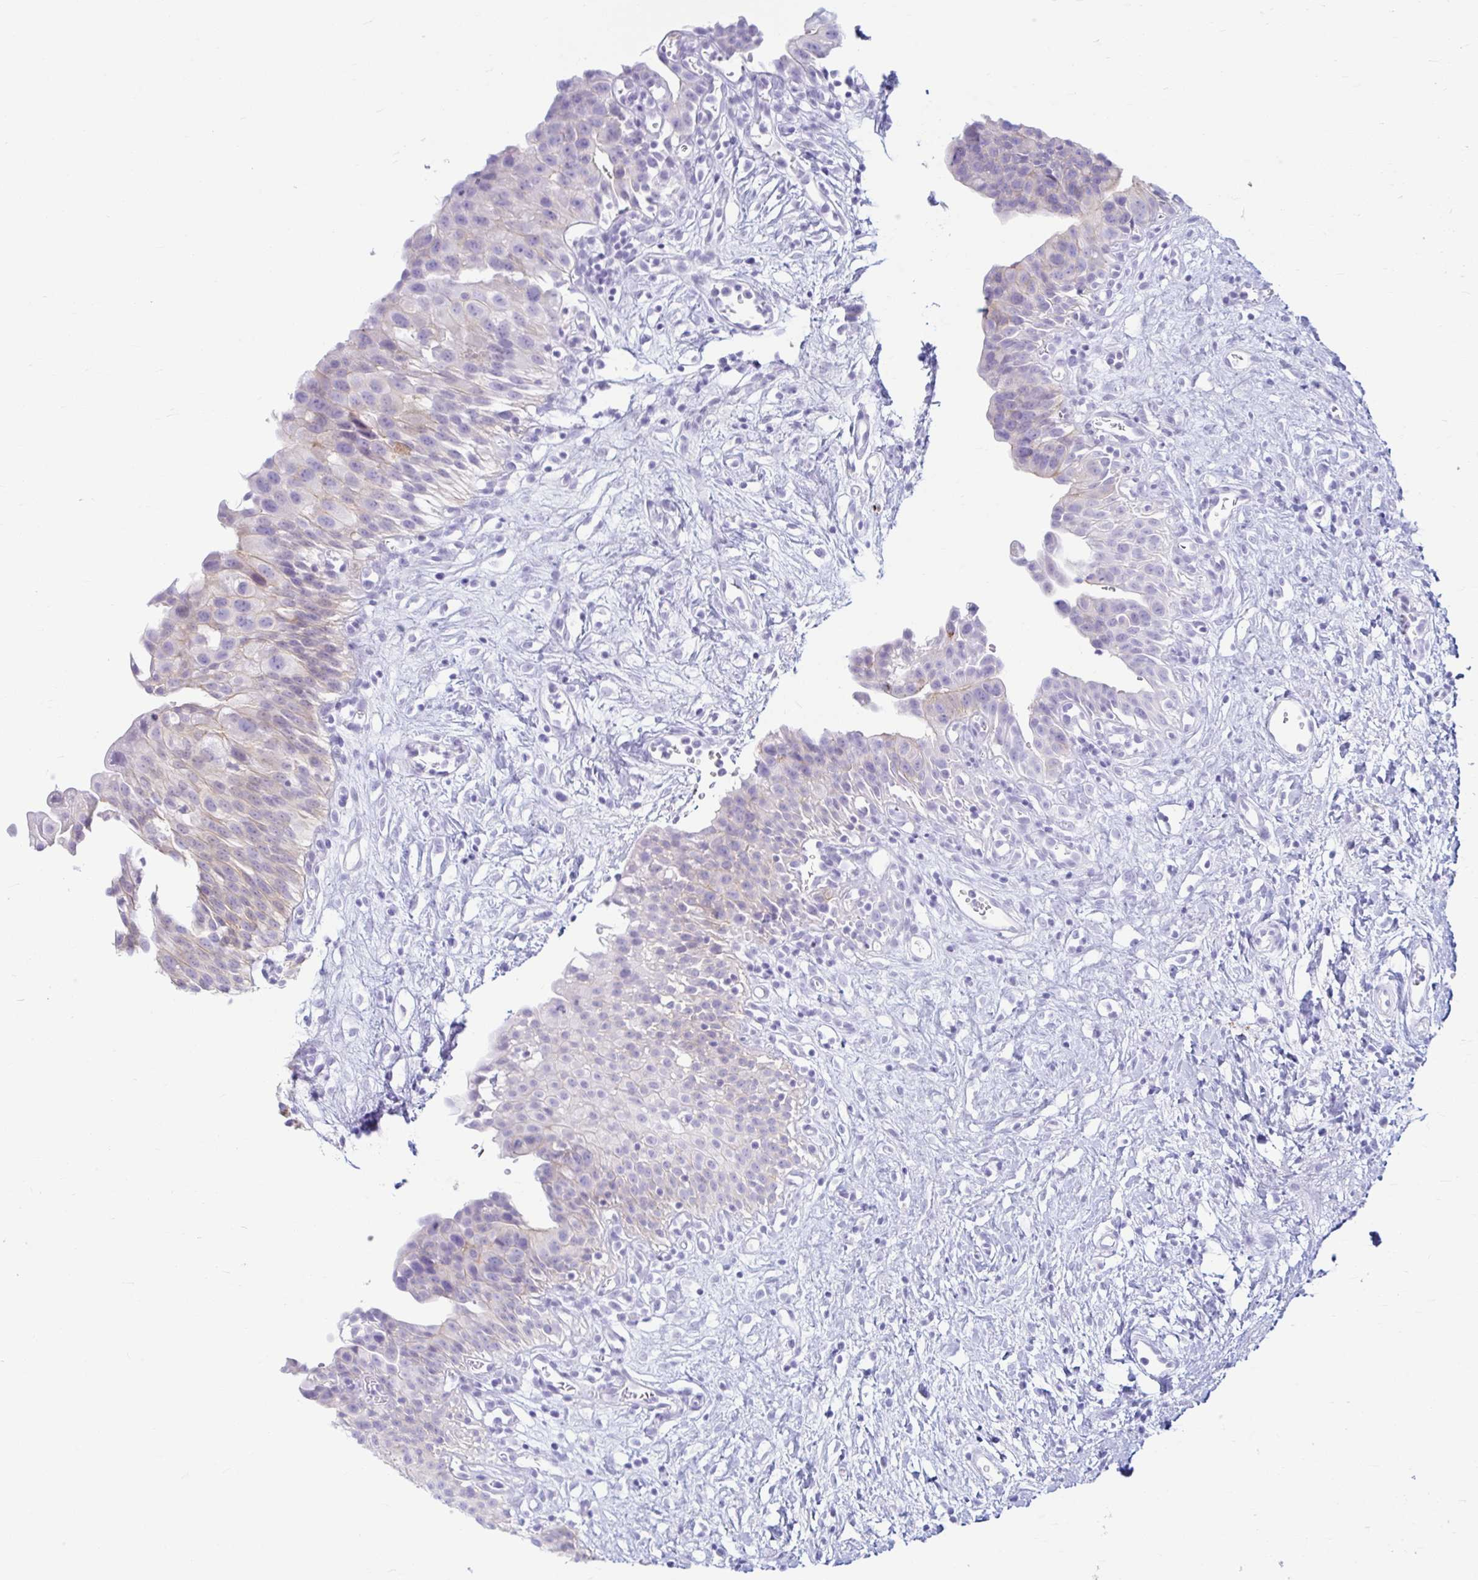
{"staining": {"intensity": "negative", "quantity": "none", "location": "none"}, "tissue": "urinary bladder", "cell_type": "Urothelial cells", "image_type": "normal", "snomed": [{"axis": "morphology", "description": "Normal tissue, NOS"}, {"axis": "topography", "description": "Urinary bladder"}], "caption": "Immunohistochemistry (IHC) photomicrograph of unremarkable urinary bladder stained for a protein (brown), which exhibits no expression in urothelial cells. The staining is performed using DAB brown chromogen with nuclei counter-stained in using hematoxylin.", "gene": "ERICH6", "patient": {"sex": "male", "age": 51}}